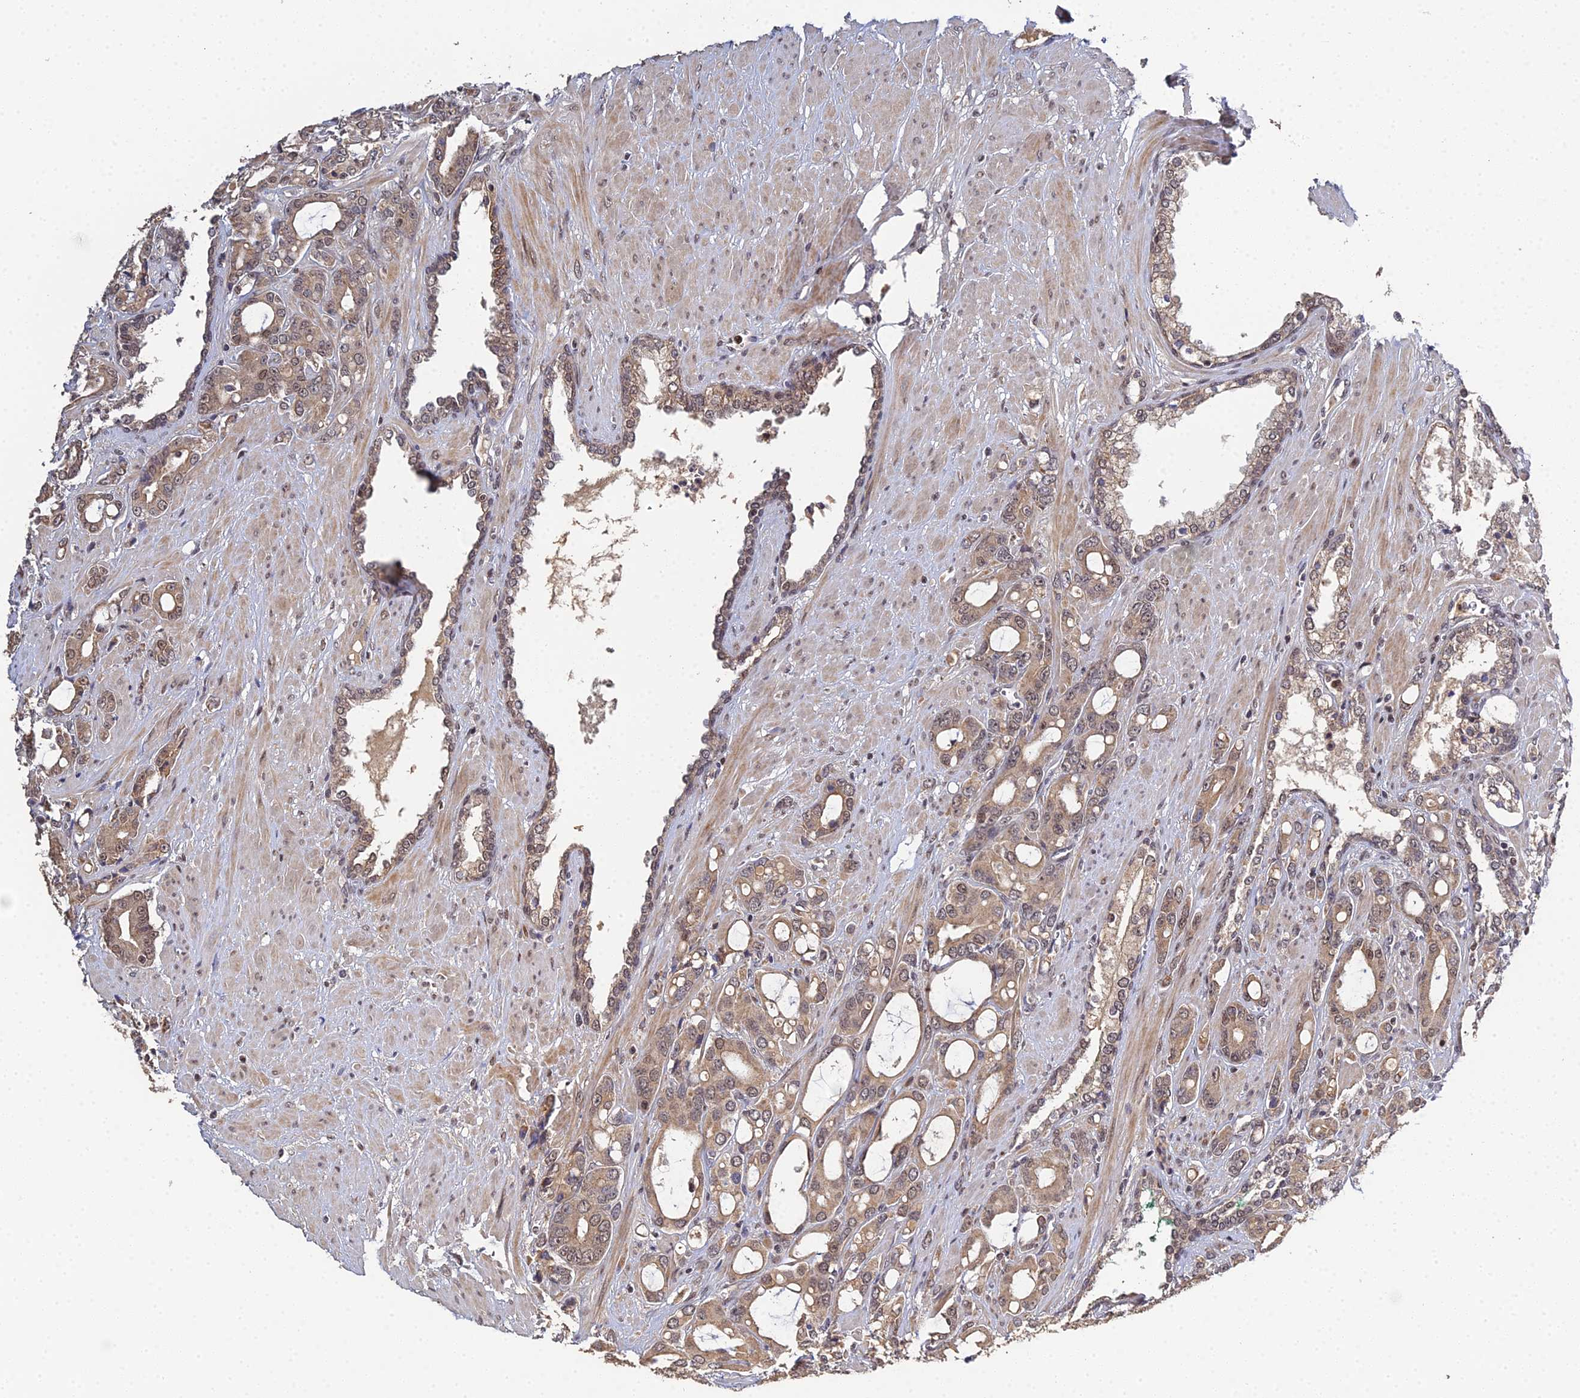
{"staining": {"intensity": "moderate", "quantity": ">75%", "location": "cytoplasmic/membranous,nuclear"}, "tissue": "prostate cancer", "cell_type": "Tumor cells", "image_type": "cancer", "snomed": [{"axis": "morphology", "description": "Adenocarcinoma, High grade"}, {"axis": "topography", "description": "Prostate"}], "caption": "The immunohistochemical stain highlights moderate cytoplasmic/membranous and nuclear positivity in tumor cells of prostate adenocarcinoma (high-grade) tissue.", "gene": "ERCC5", "patient": {"sex": "male", "age": 72}}